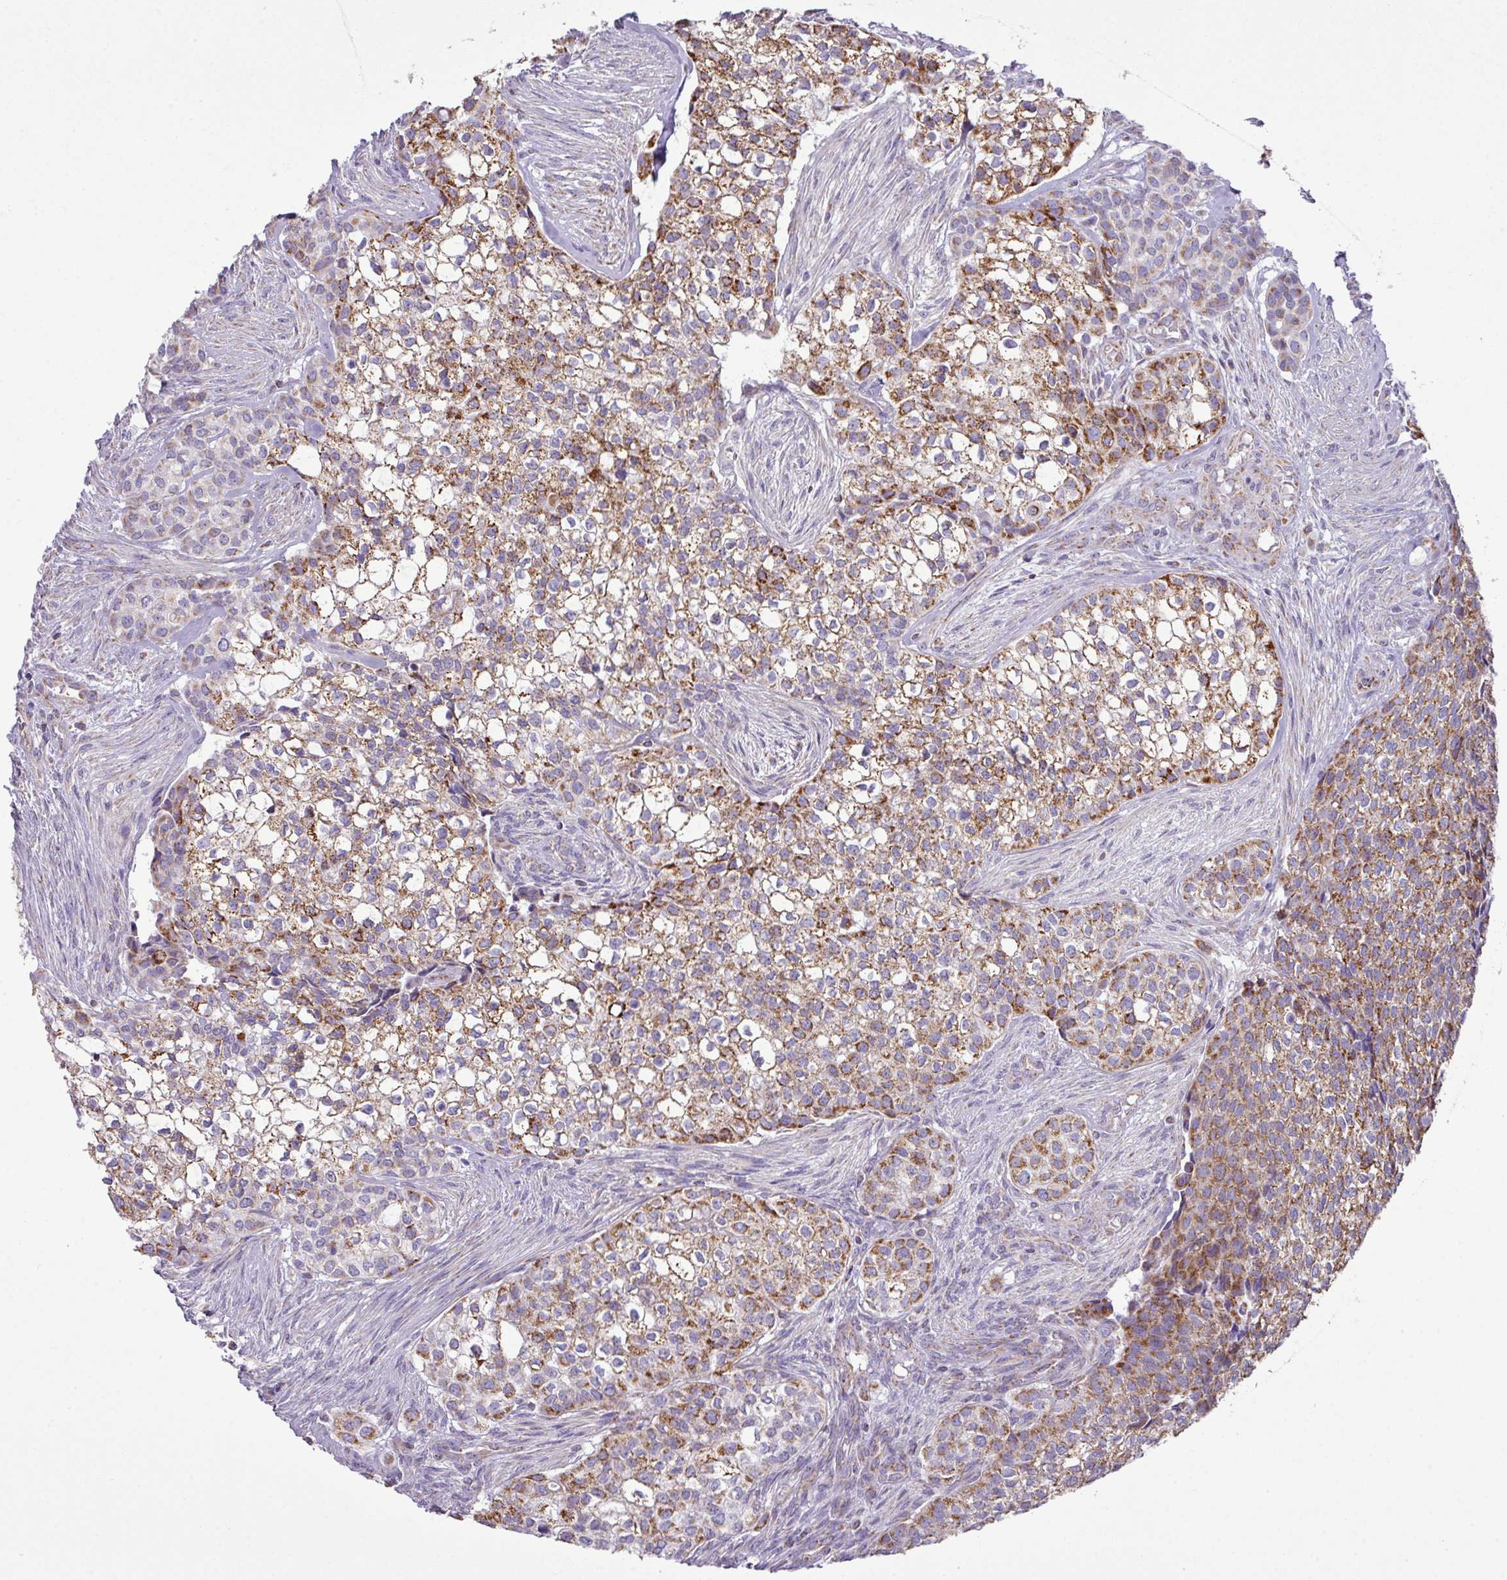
{"staining": {"intensity": "moderate", "quantity": ">75%", "location": "cytoplasmic/membranous"}, "tissue": "head and neck cancer", "cell_type": "Tumor cells", "image_type": "cancer", "snomed": [{"axis": "morphology", "description": "Adenocarcinoma, NOS"}, {"axis": "topography", "description": "Head-Neck"}], "caption": "Human head and neck cancer (adenocarcinoma) stained for a protein (brown) displays moderate cytoplasmic/membranous positive expression in approximately >75% of tumor cells.", "gene": "ZNF81", "patient": {"sex": "male", "age": 81}}